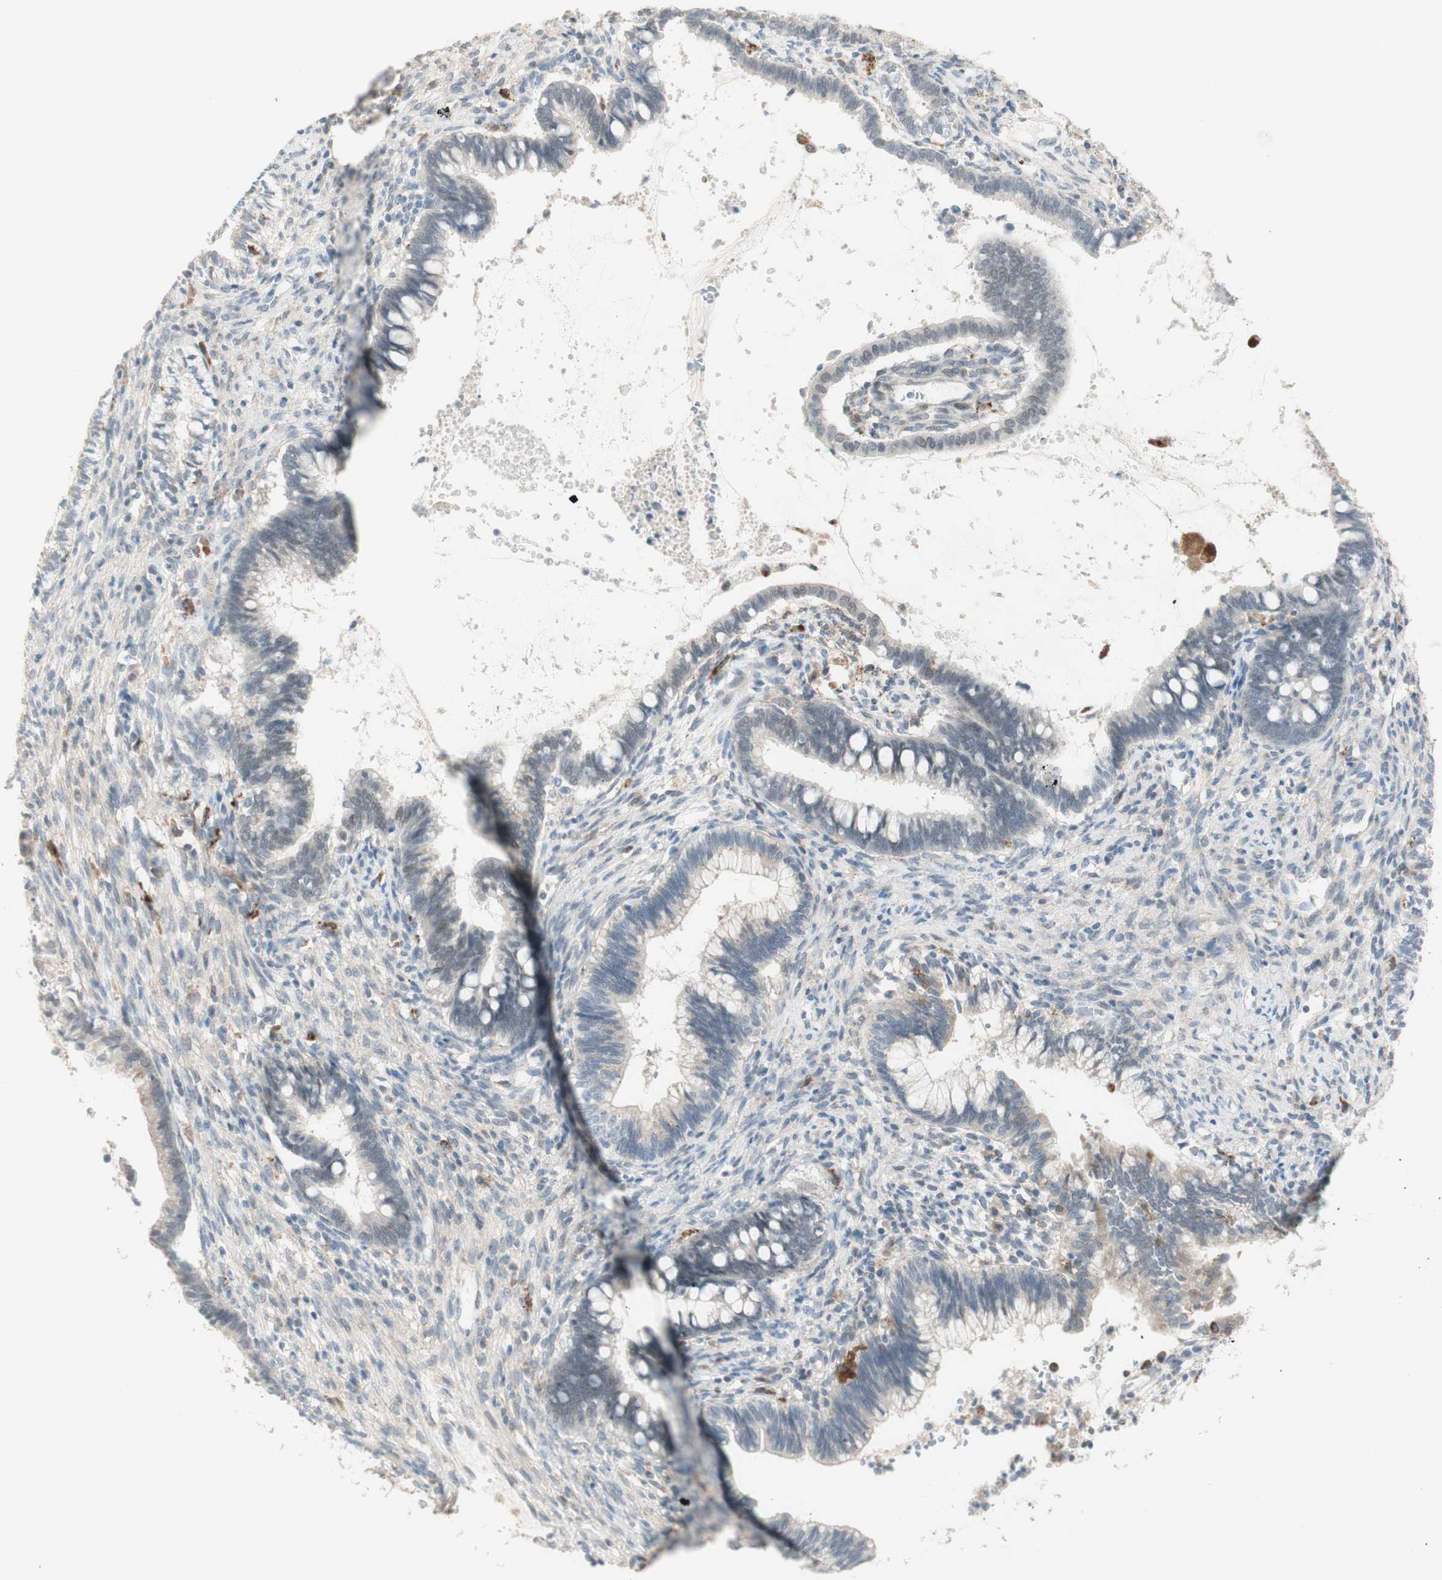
{"staining": {"intensity": "weak", "quantity": "25%-75%", "location": "cytoplasmic/membranous"}, "tissue": "cervical cancer", "cell_type": "Tumor cells", "image_type": "cancer", "snomed": [{"axis": "morphology", "description": "Adenocarcinoma, NOS"}, {"axis": "topography", "description": "Cervix"}], "caption": "Approximately 25%-75% of tumor cells in human adenocarcinoma (cervical) exhibit weak cytoplasmic/membranous protein positivity as visualized by brown immunohistochemical staining.", "gene": "GAPT", "patient": {"sex": "female", "age": 44}}